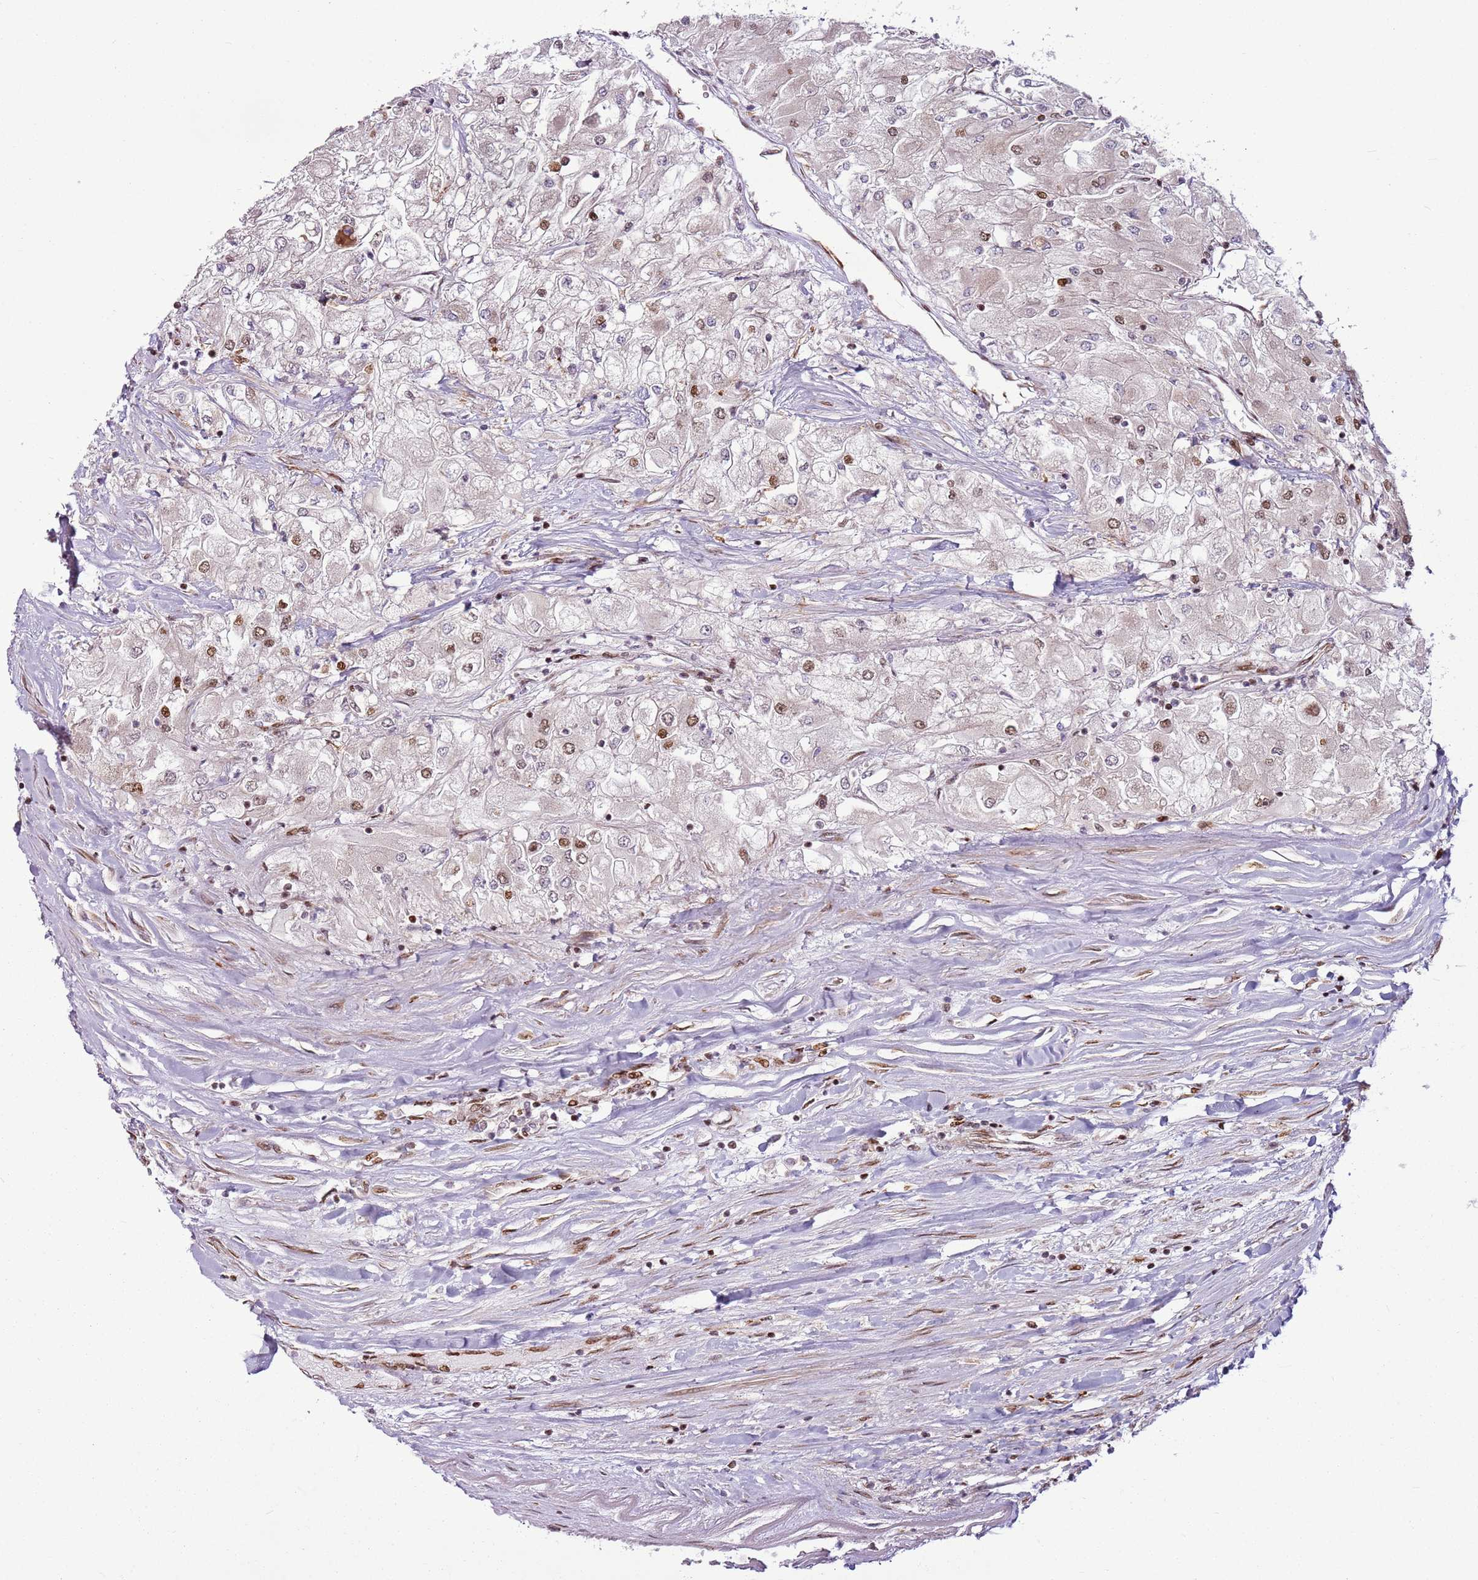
{"staining": {"intensity": "moderate", "quantity": "25%-75%", "location": "nuclear"}, "tissue": "renal cancer", "cell_type": "Tumor cells", "image_type": "cancer", "snomed": [{"axis": "morphology", "description": "Adenocarcinoma, NOS"}, {"axis": "topography", "description": "Kidney"}], "caption": "This is an image of immunohistochemistry (IHC) staining of renal adenocarcinoma, which shows moderate expression in the nuclear of tumor cells.", "gene": "PCTP", "patient": {"sex": "male", "age": 80}}